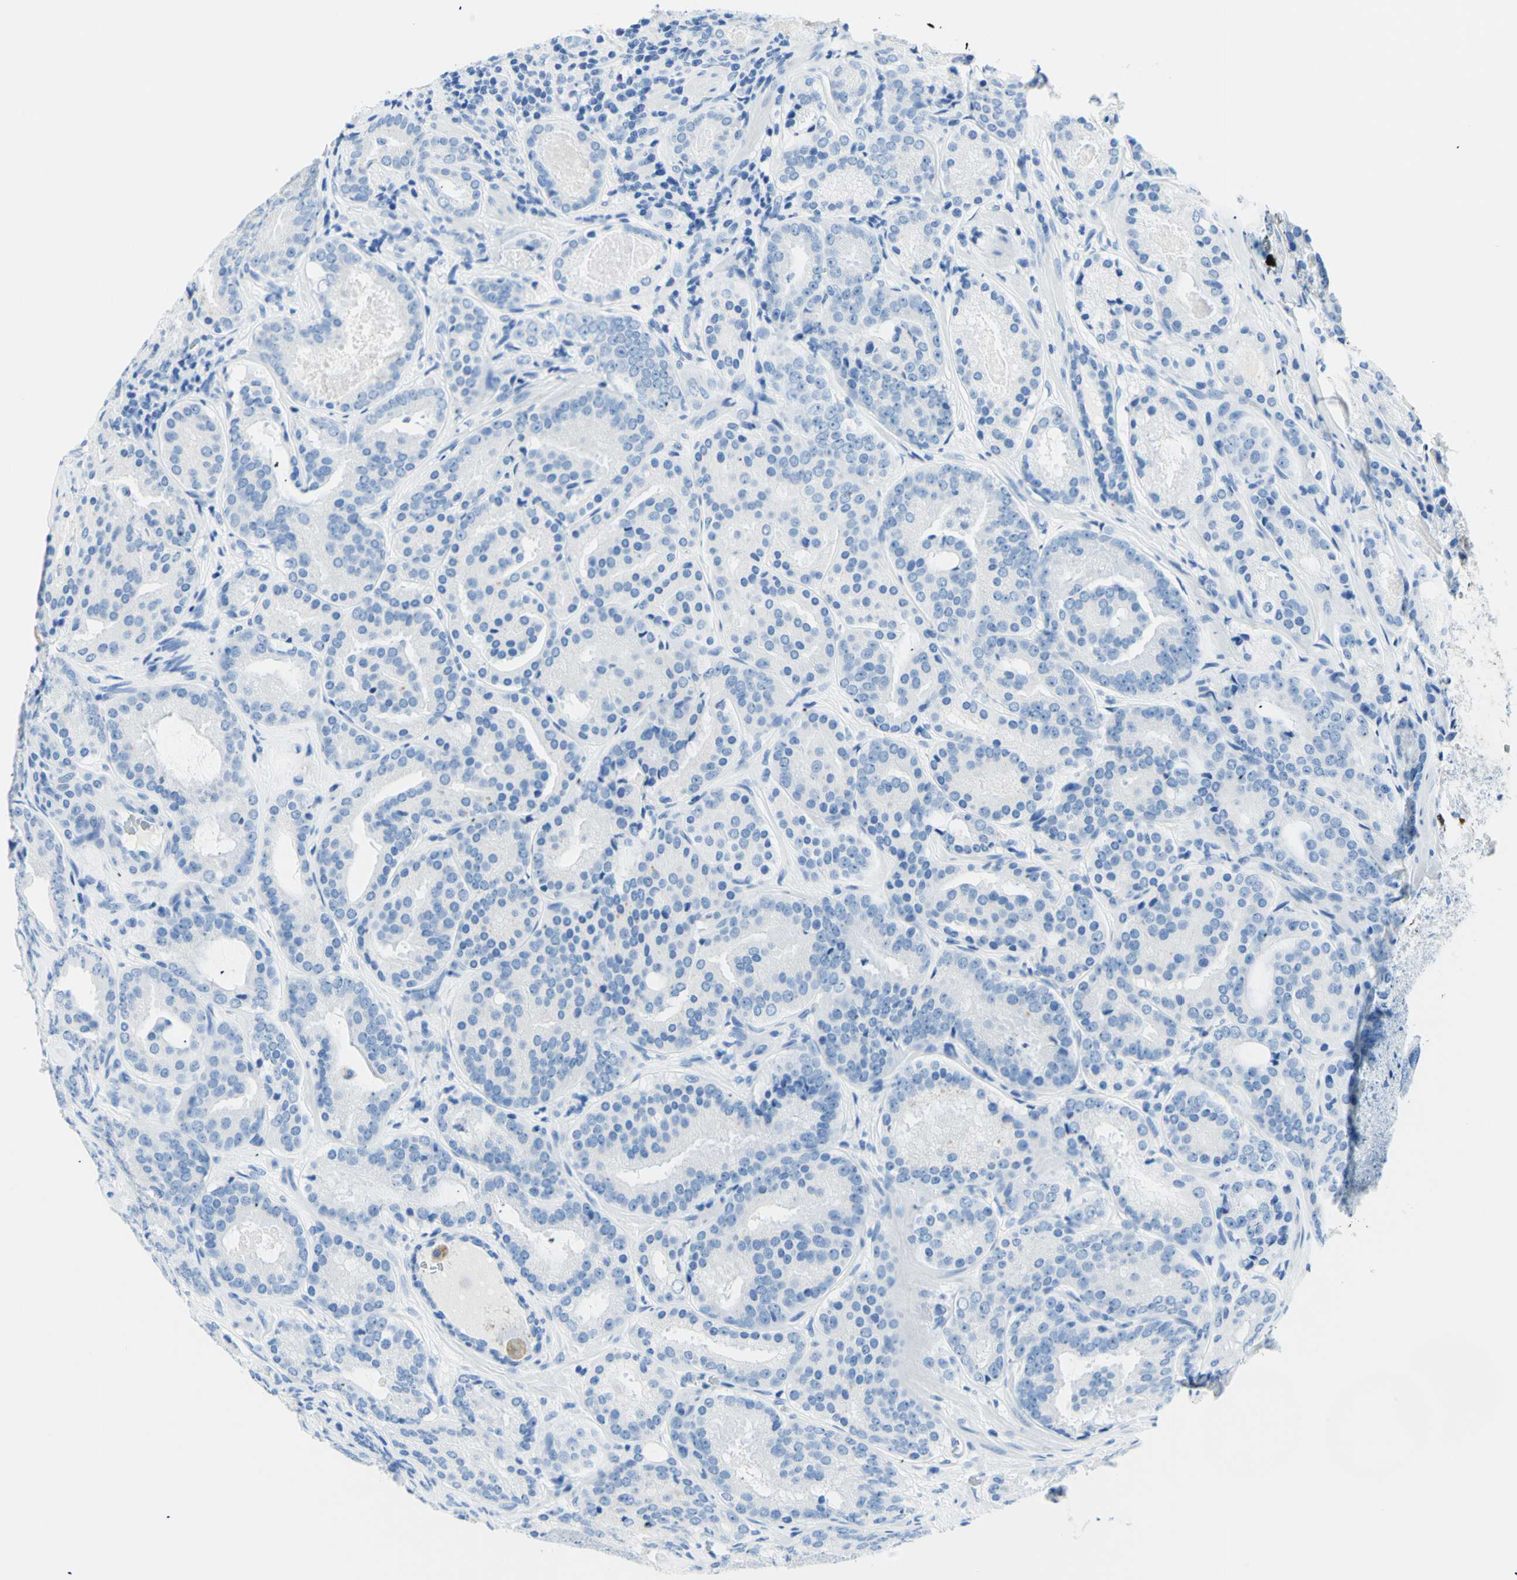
{"staining": {"intensity": "negative", "quantity": "none", "location": "none"}, "tissue": "prostate cancer", "cell_type": "Tumor cells", "image_type": "cancer", "snomed": [{"axis": "morphology", "description": "Adenocarcinoma, Low grade"}, {"axis": "topography", "description": "Prostate"}], "caption": "Immunohistochemistry micrograph of neoplastic tissue: human prostate cancer (adenocarcinoma (low-grade)) stained with DAB shows no significant protein staining in tumor cells. (Brightfield microscopy of DAB immunohistochemistry (IHC) at high magnification).", "gene": "MYH2", "patient": {"sex": "male", "age": 69}}